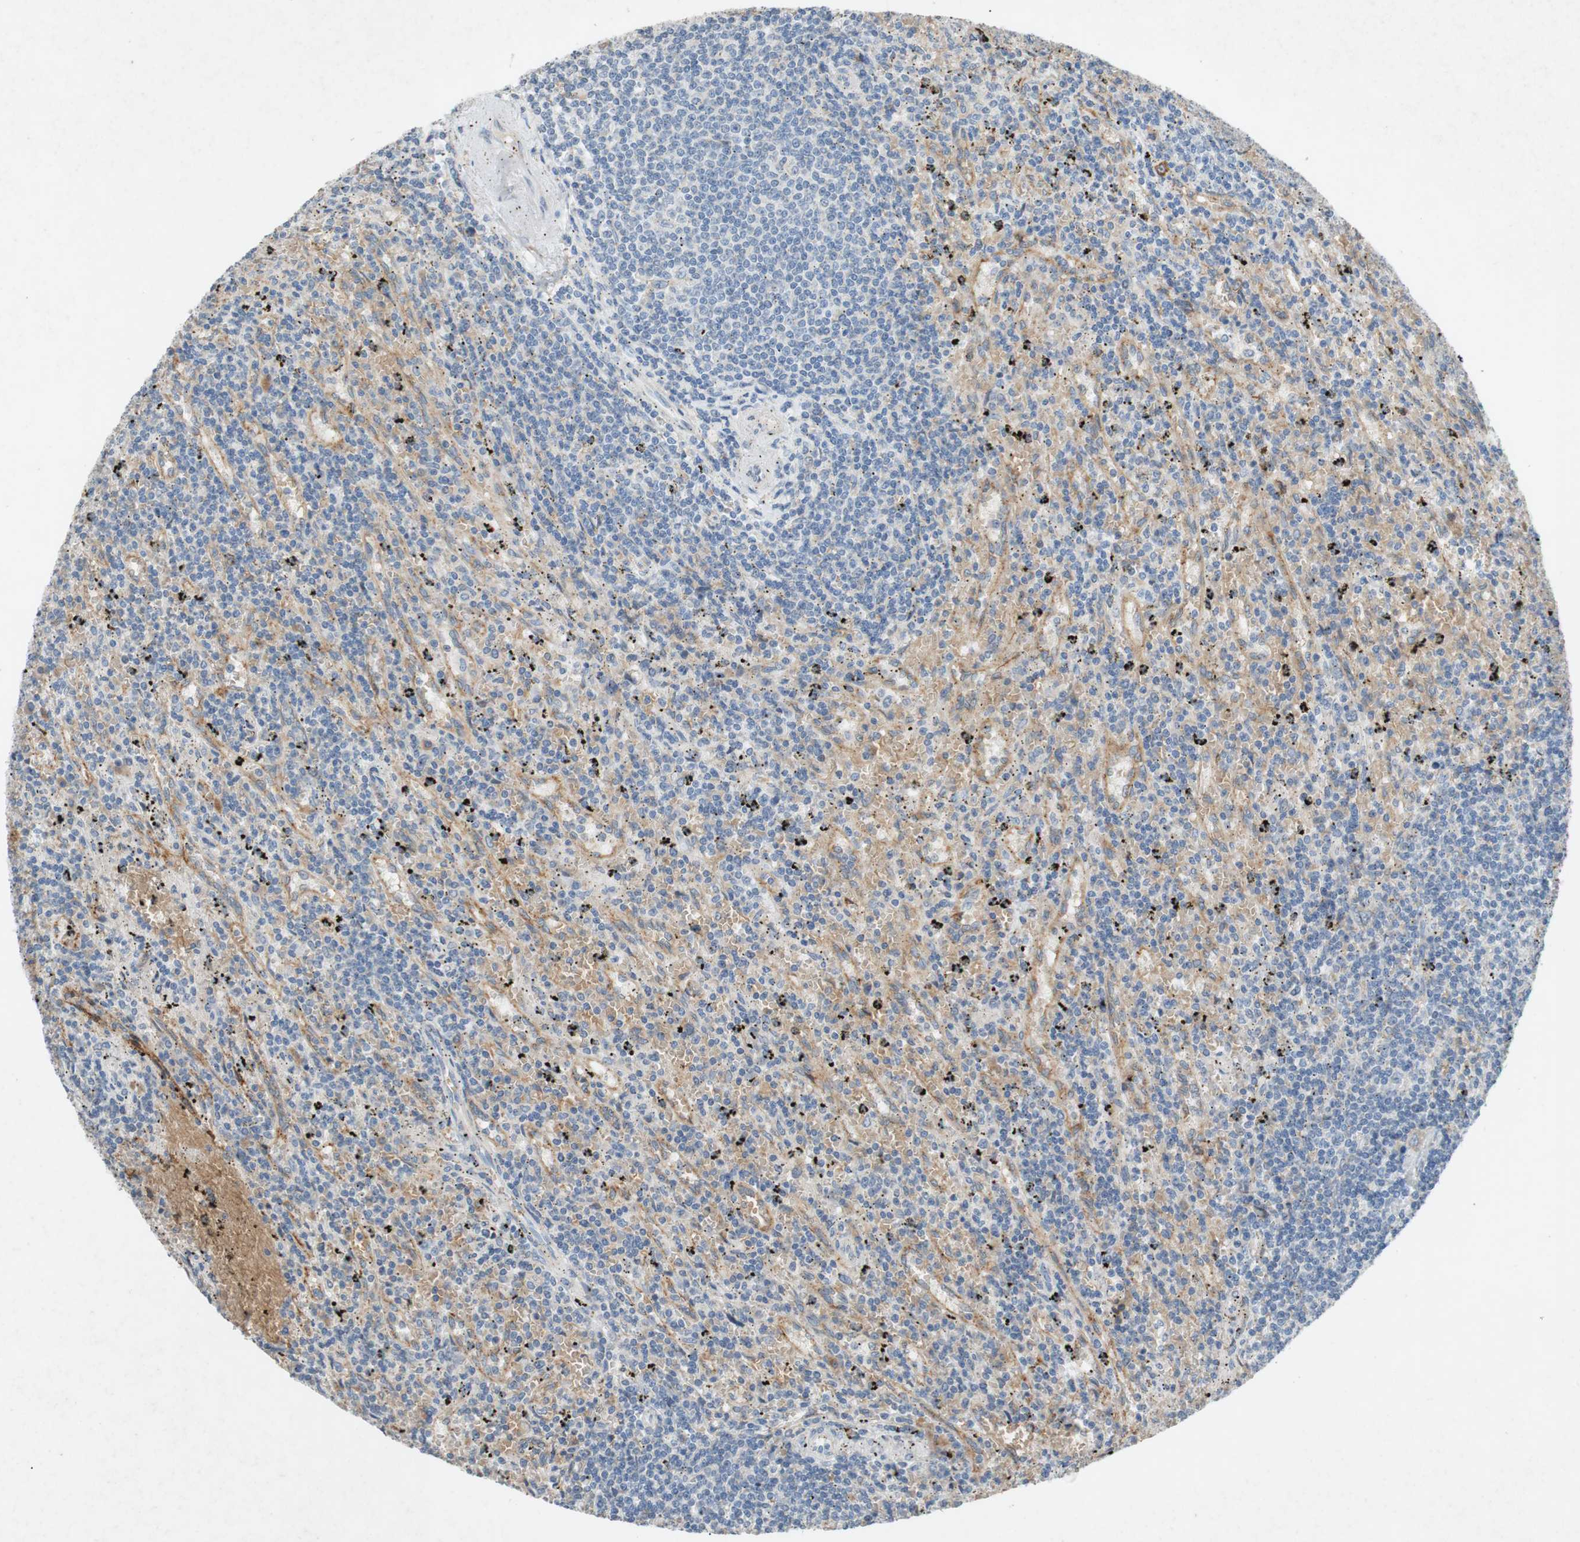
{"staining": {"intensity": "negative", "quantity": "none", "location": "none"}, "tissue": "lymphoma", "cell_type": "Tumor cells", "image_type": "cancer", "snomed": [{"axis": "morphology", "description": "Malignant lymphoma, non-Hodgkin's type, Low grade"}, {"axis": "topography", "description": "Spleen"}], "caption": "This image is of low-grade malignant lymphoma, non-Hodgkin's type stained with immunohistochemistry (IHC) to label a protein in brown with the nuclei are counter-stained blue. There is no expression in tumor cells. (Immunohistochemistry, brightfield microscopy, high magnification).", "gene": "ADD2", "patient": {"sex": "male", "age": 76}}